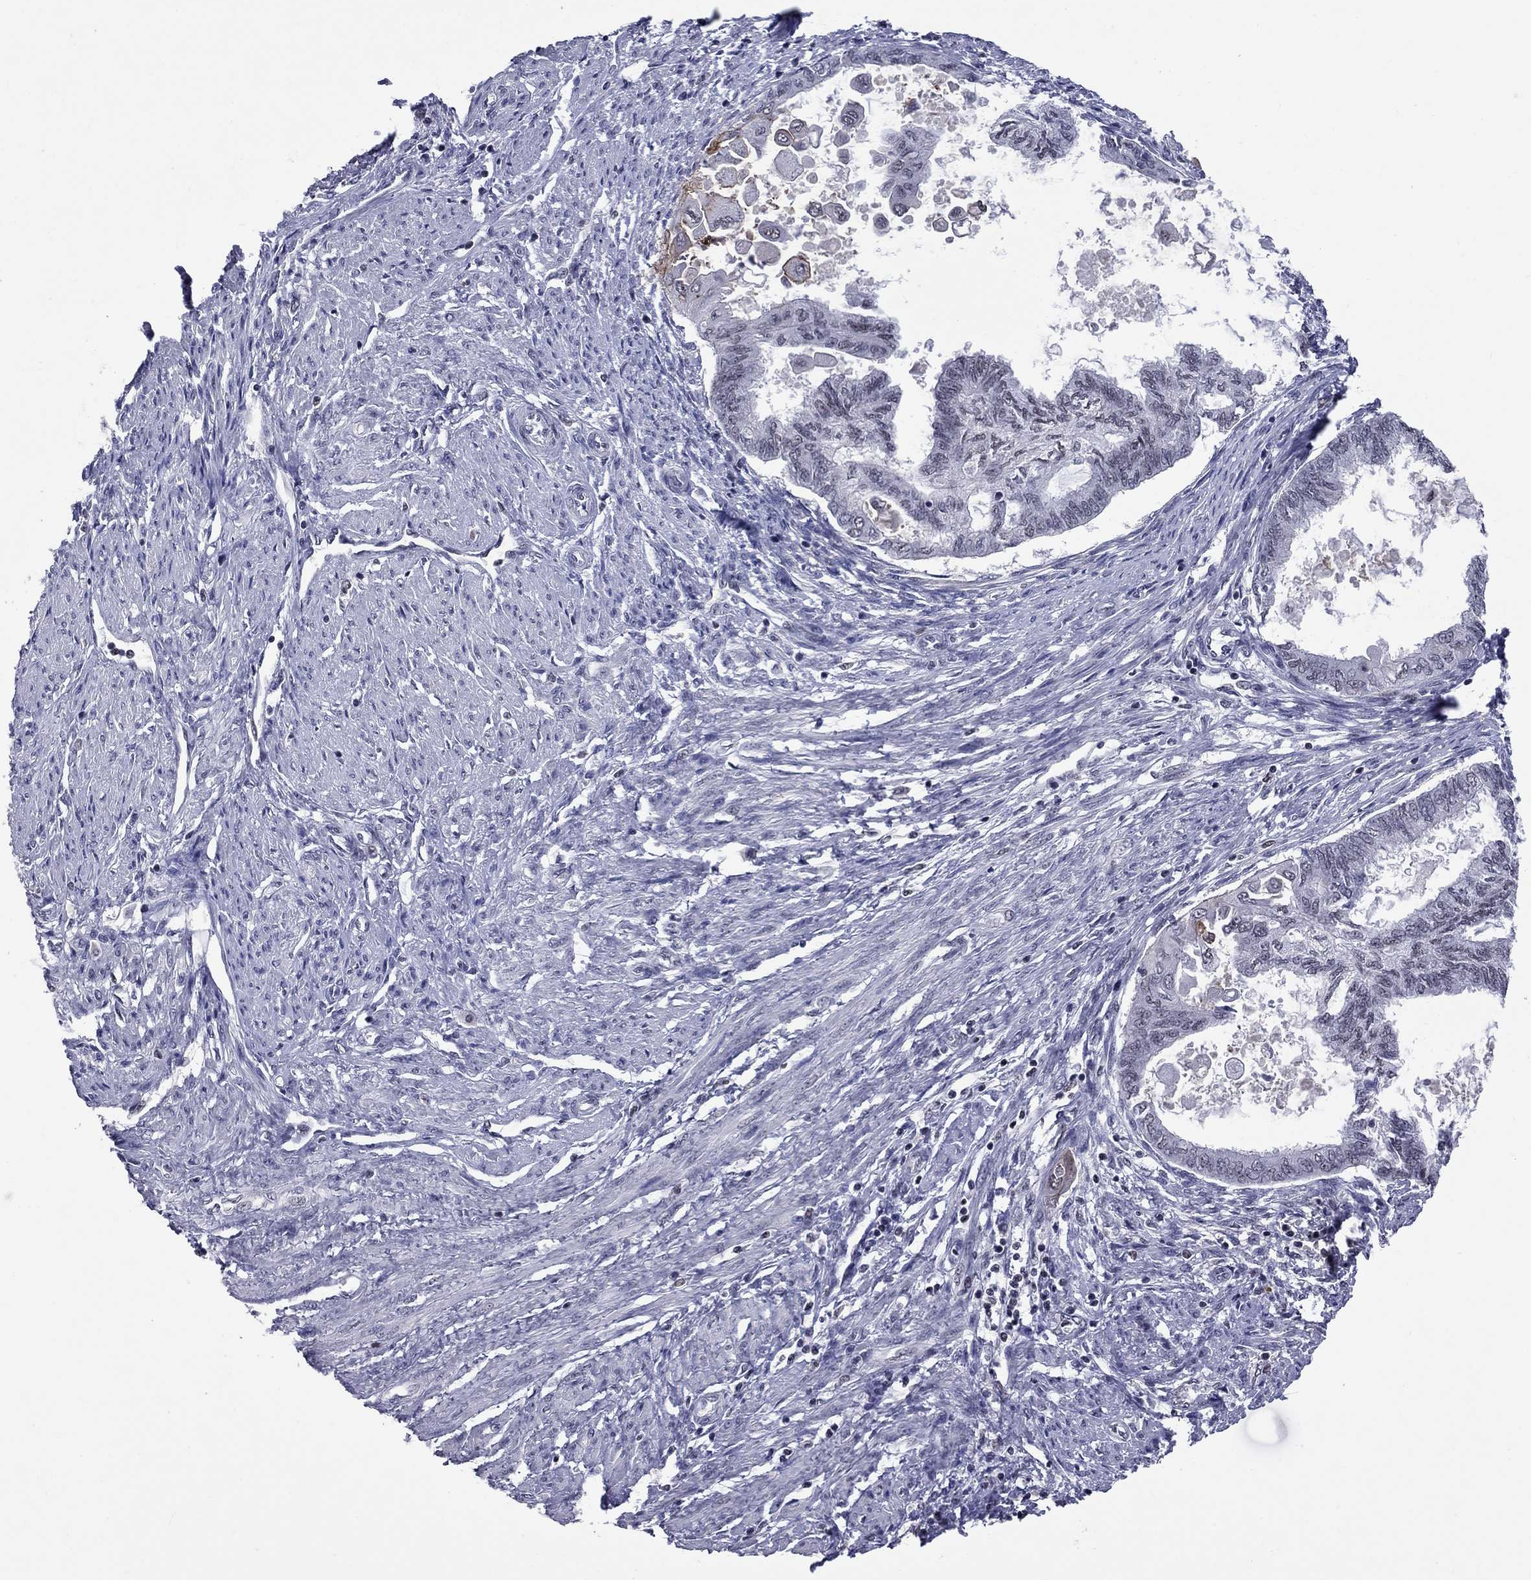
{"staining": {"intensity": "negative", "quantity": "none", "location": "none"}, "tissue": "endometrial cancer", "cell_type": "Tumor cells", "image_type": "cancer", "snomed": [{"axis": "morphology", "description": "Adenocarcinoma, NOS"}, {"axis": "topography", "description": "Endometrium"}], "caption": "Endometrial cancer stained for a protein using immunohistochemistry (IHC) displays no positivity tumor cells.", "gene": "TAF9", "patient": {"sex": "female", "age": 86}}